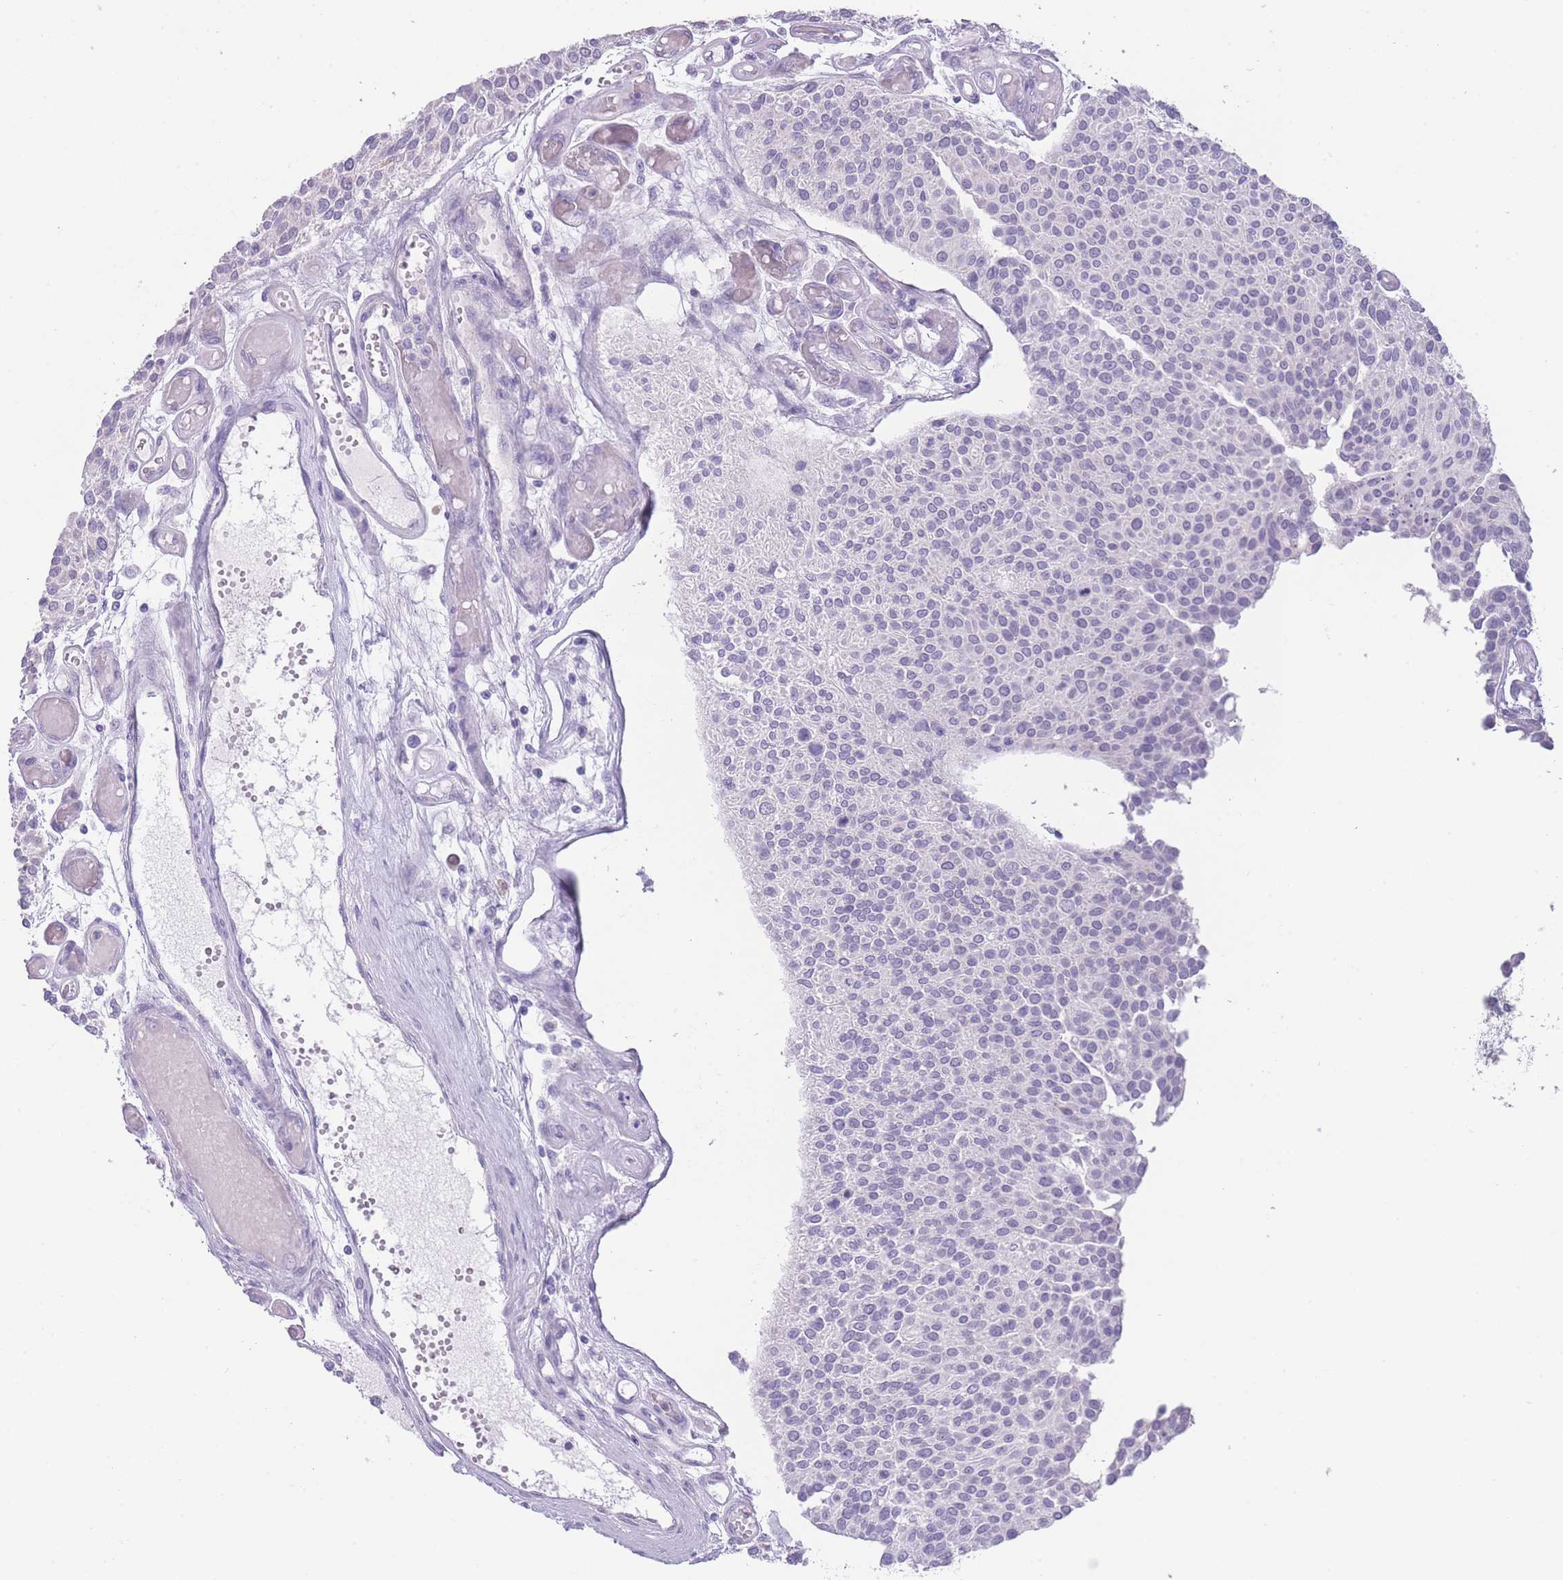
{"staining": {"intensity": "negative", "quantity": "none", "location": "none"}, "tissue": "urothelial cancer", "cell_type": "Tumor cells", "image_type": "cancer", "snomed": [{"axis": "morphology", "description": "Urothelial carcinoma, NOS"}, {"axis": "topography", "description": "Urinary bladder"}], "caption": "IHC image of human urothelial cancer stained for a protein (brown), which displays no expression in tumor cells.", "gene": "DCANP1", "patient": {"sex": "male", "age": 55}}